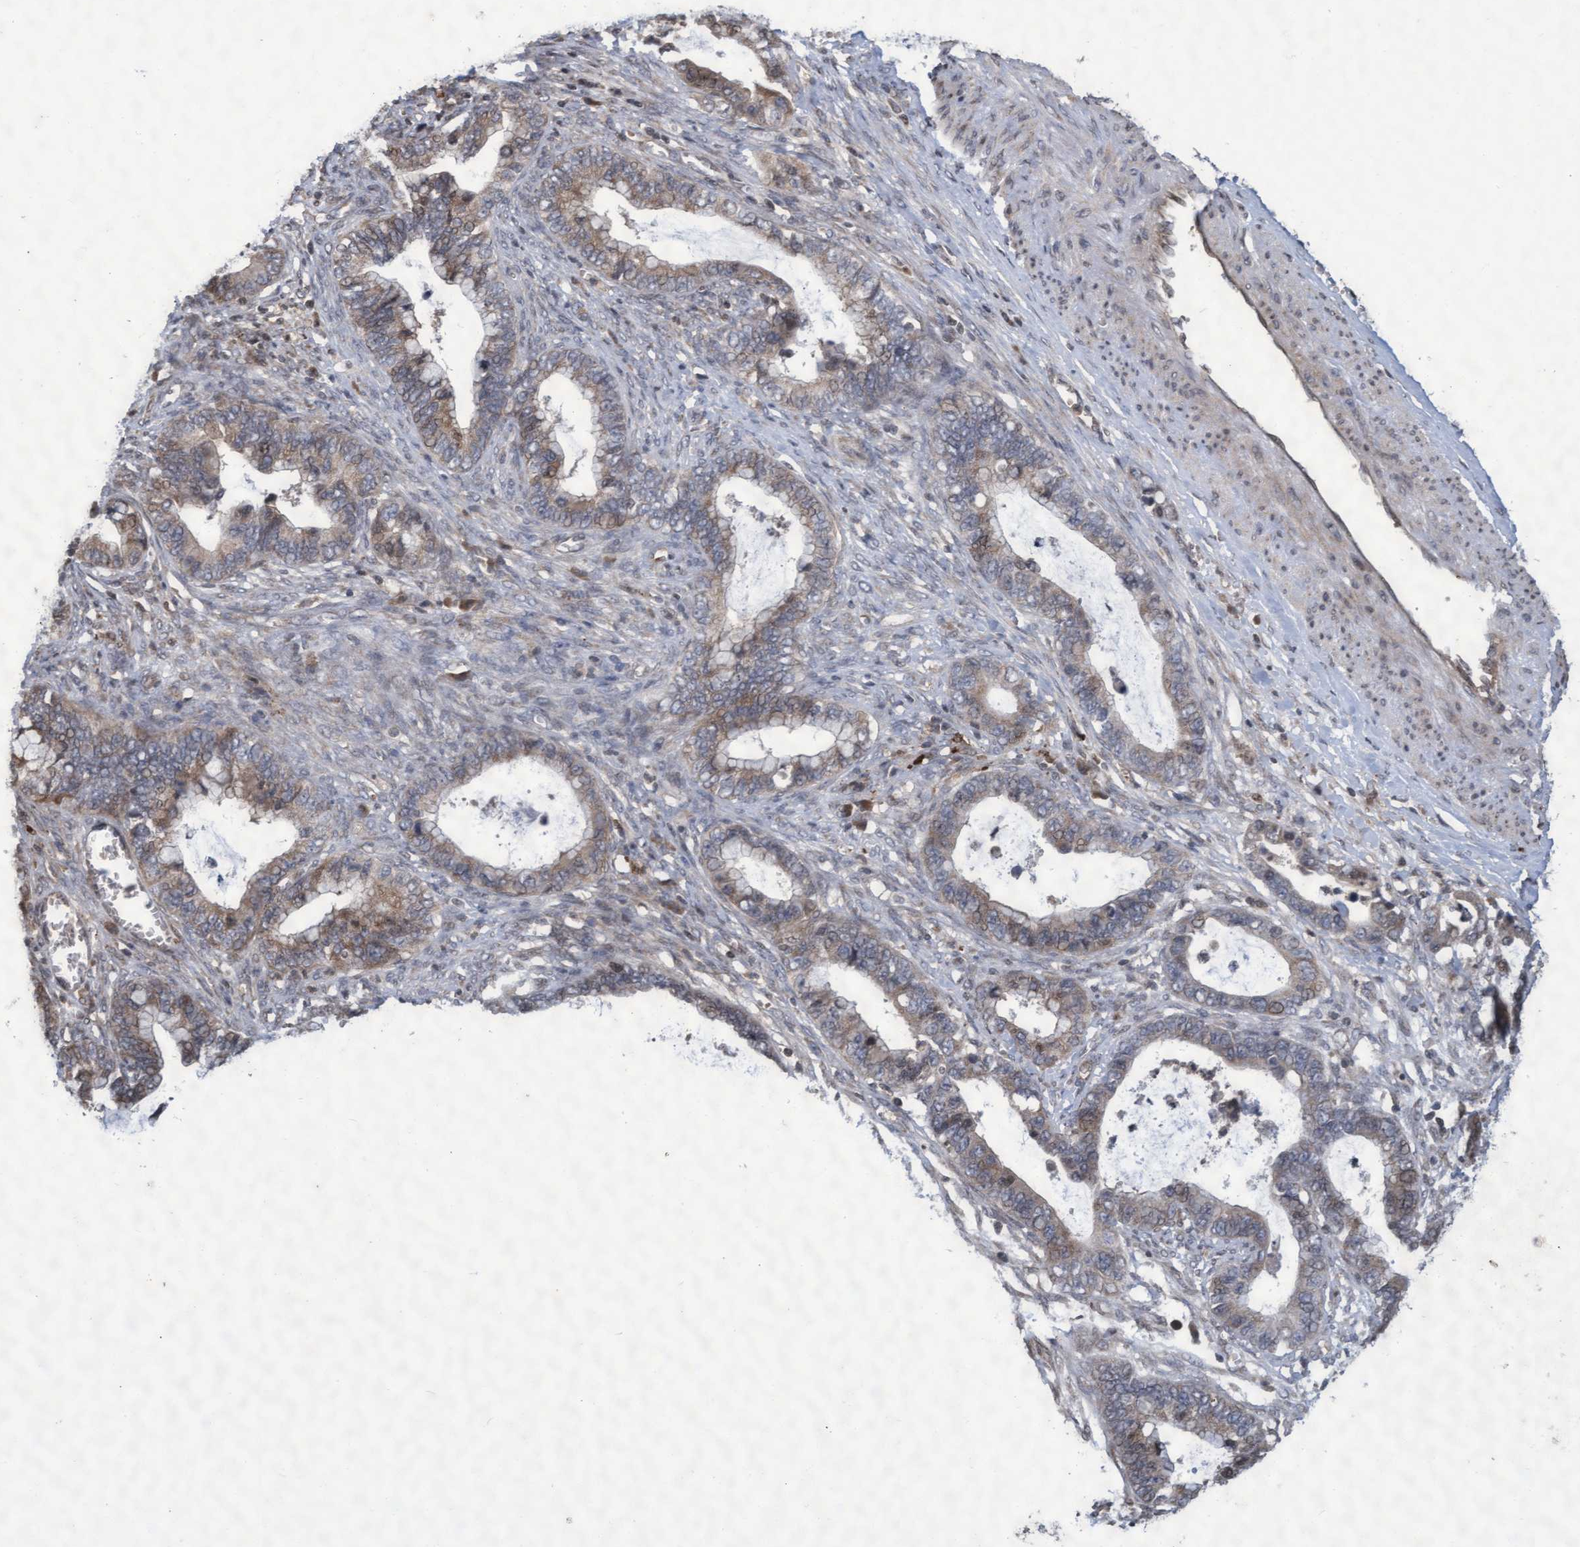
{"staining": {"intensity": "weak", "quantity": "25%-75%", "location": "cytoplasmic/membranous"}, "tissue": "cervical cancer", "cell_type": "Tumor cells", "image_type": "cancer", "snomed": [{"axis": "morphology", "description": "Adenocarcinoma, NOS"}, {"axis": "topography", "description": "Cervix"}], "caption": "The immunohistochemical stain highlights weak cytoplasmic/membranous positivity in tumor cells of cervical adenocarcinoma tissue.", "gene": "KCNC2", "patient": {"sex": "female", "age": 44}}